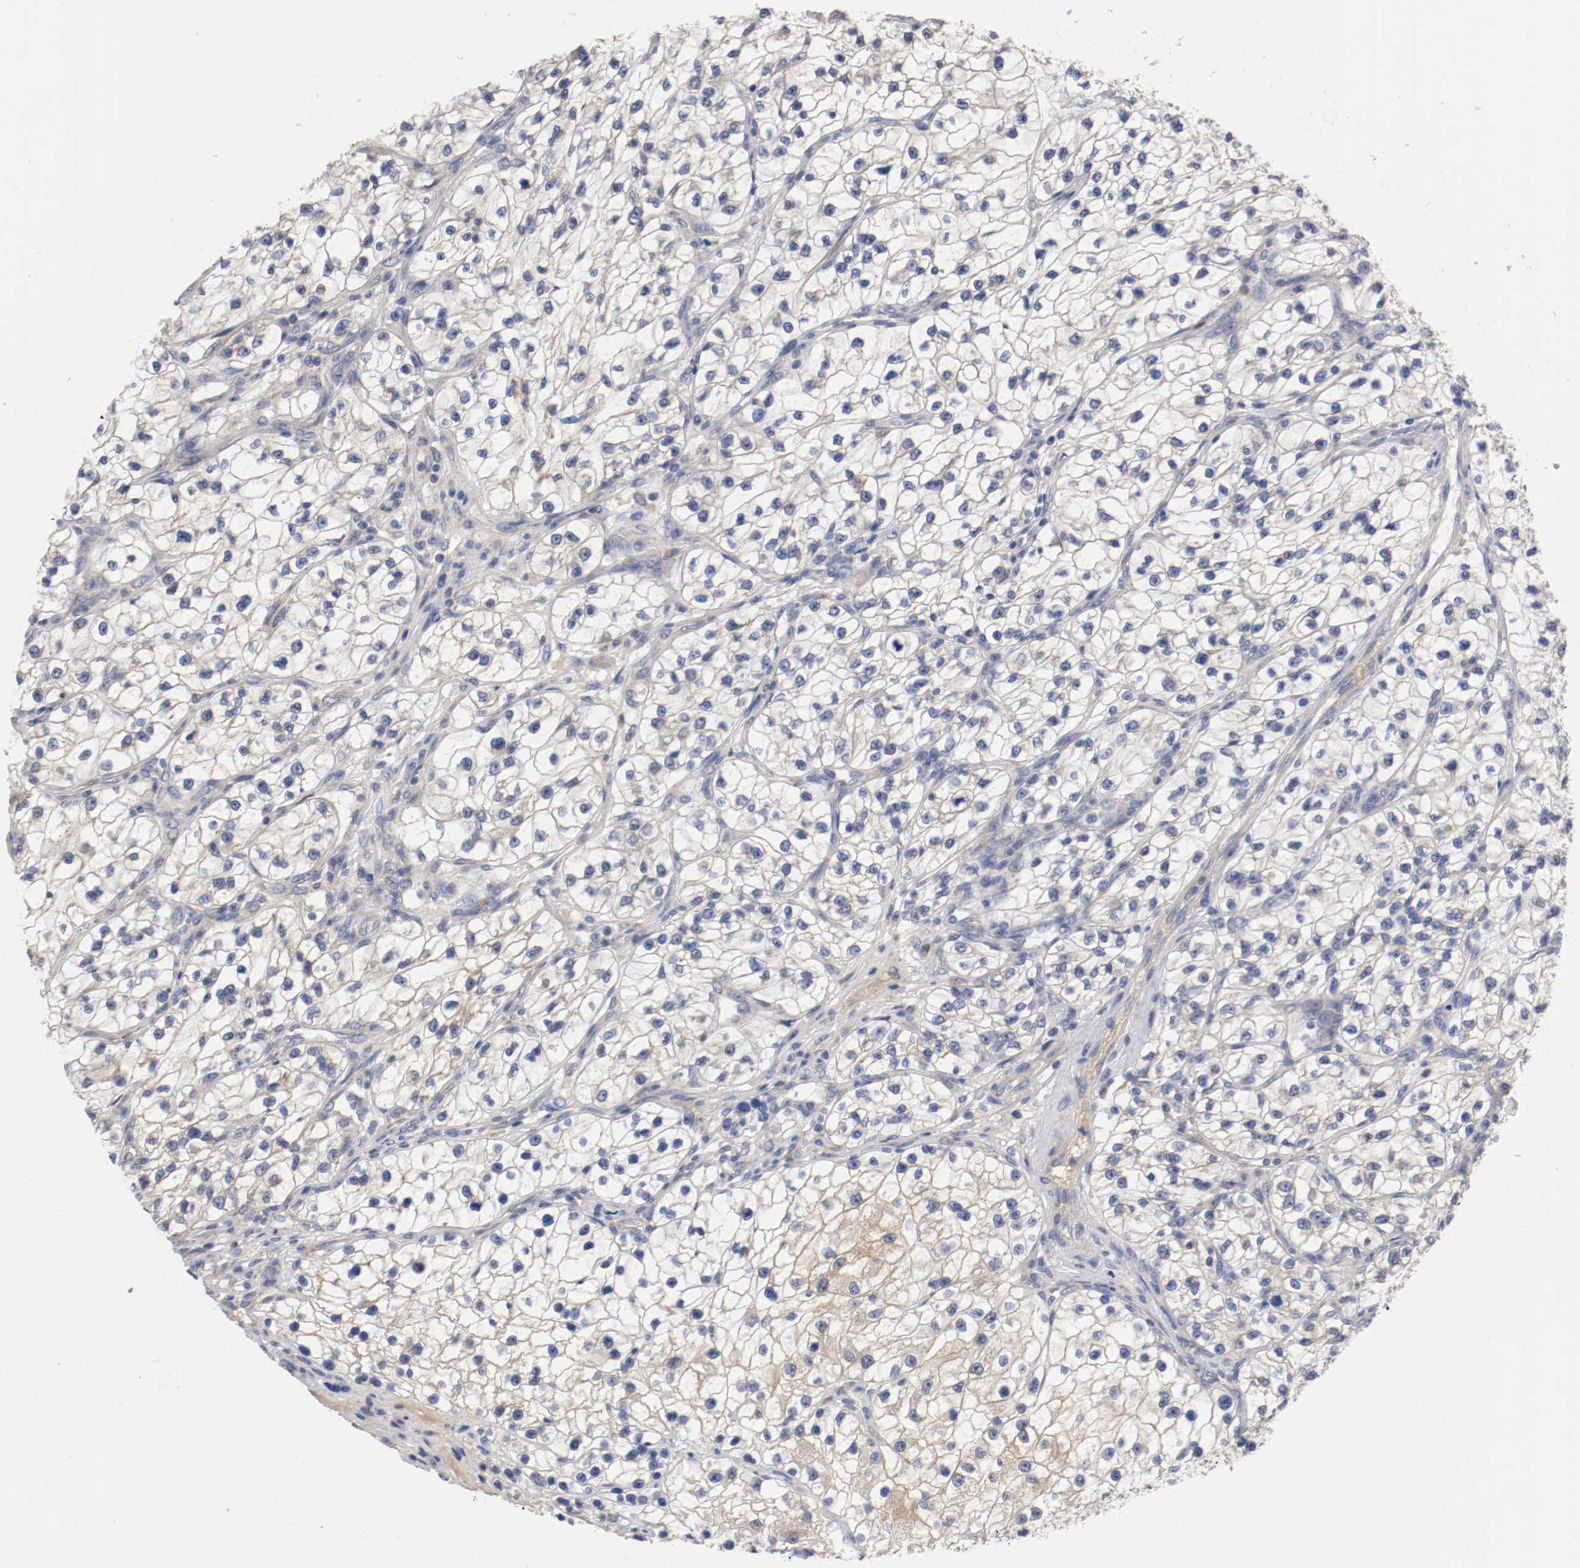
{"staining": {"intensity": "negative", "quantity": "none", "location": "none"}, "tissue": "renal cancer", "cell_type": "Tumor cells", "image_type": "cancer", "snomed": [{"axis": "morphology", "description": "Adenocarcinoma, NOS"}, {"axis": "topography", "description": "Kidney"}], "caption": "Tumor cells are negative for protein expression in human renal cancer (adenocarcinoma).", "gene": "PCSK6", "patient": {"sex": "female", "age": 57}}